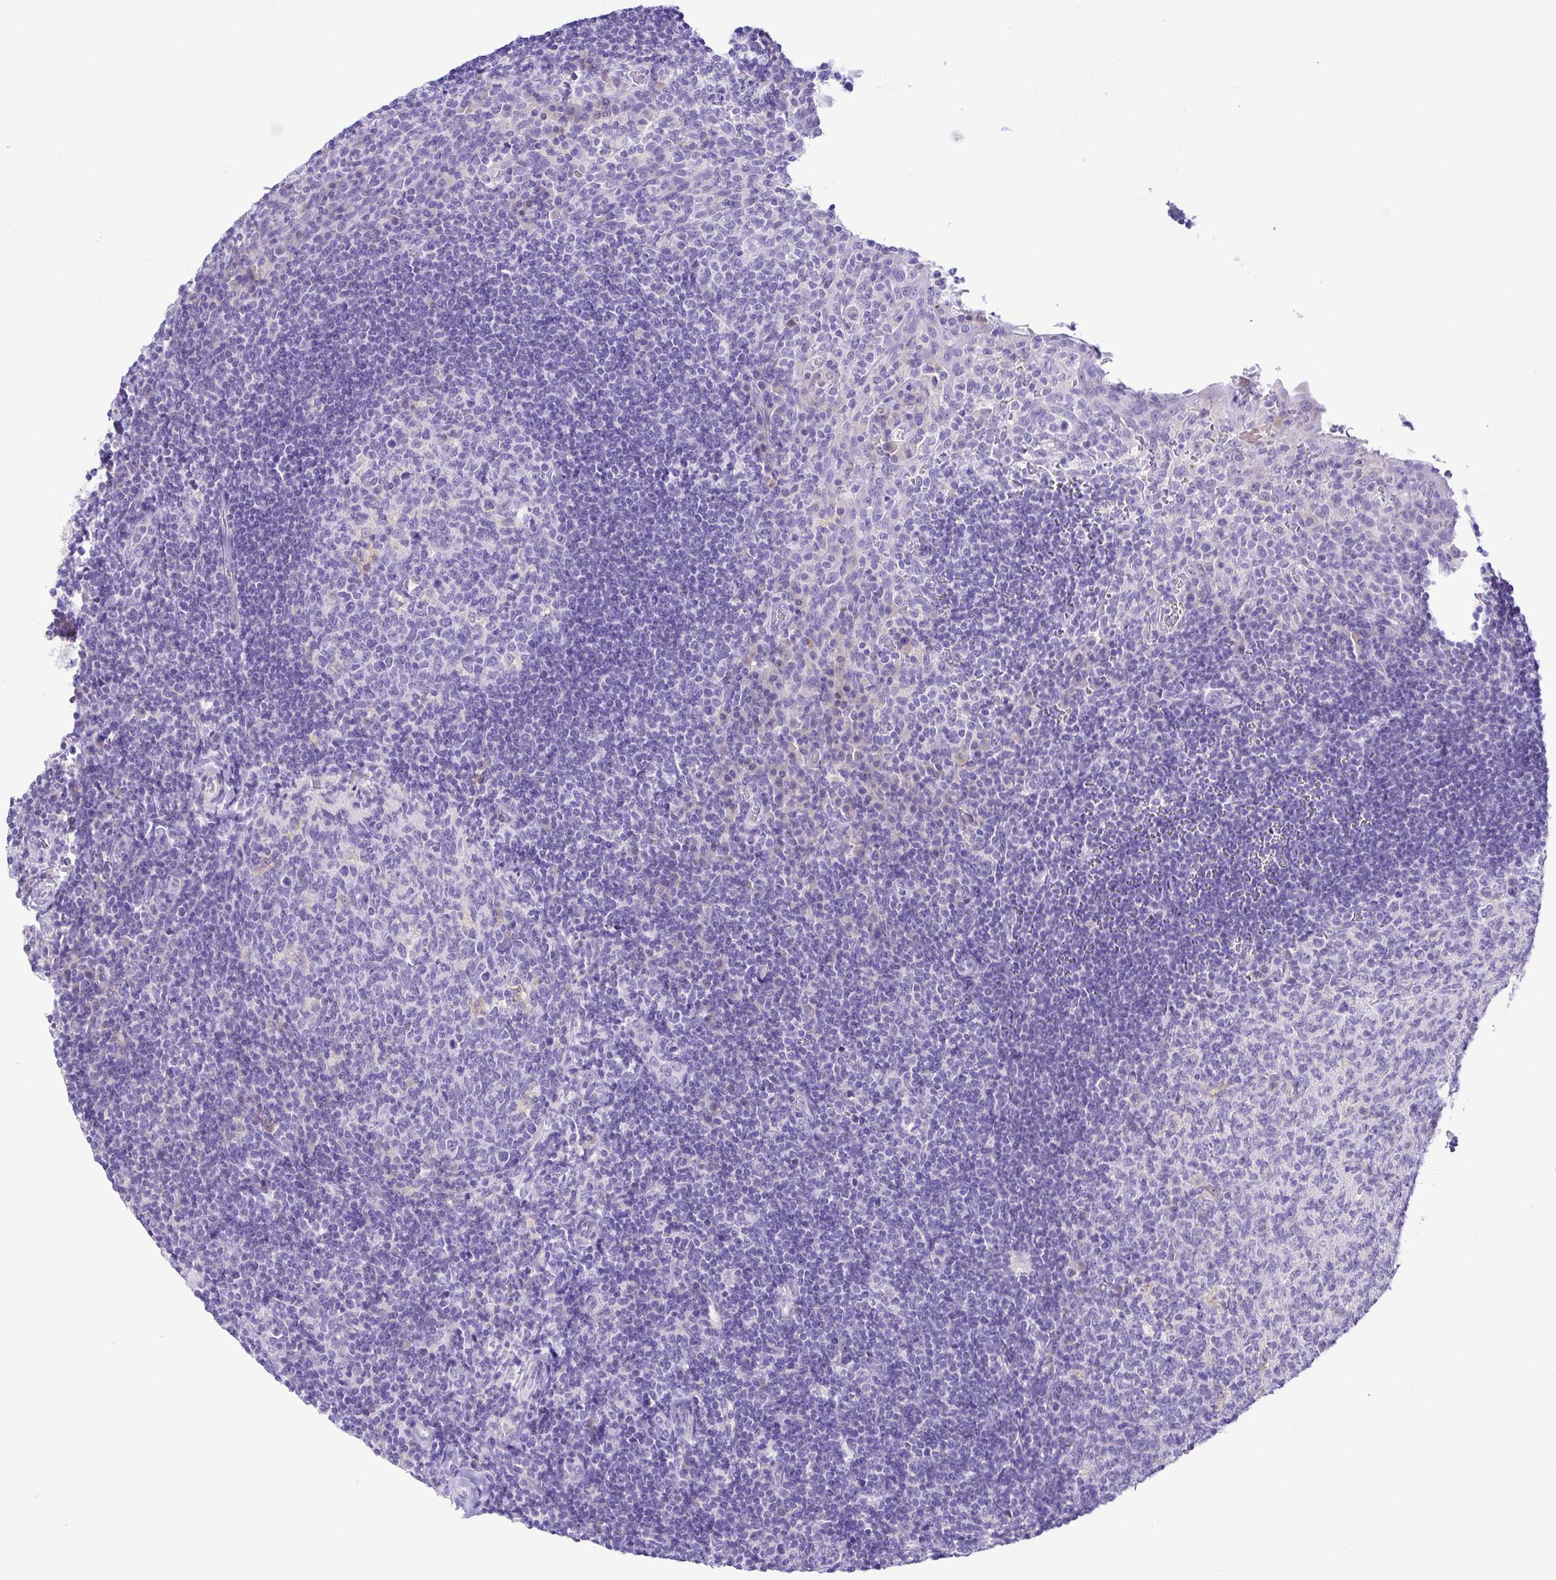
{"staining": {"intensity": "negative", "quantity": "none", "location": "none"}, "tissue": "tonsil", "cell_type": "Germinal center cells", "image_type": "normal", "snomed": [{"axis": "morphology", "description": "Normal tissue, NOS"}, {"axis": "topography", "description": "Tonsil"}], "caption": "Immunohistochemistry image of unremarkable human tonsil stained for a protein (brown), which demonstrates no positivity in germinal center cells. (DAB immunohistochemistry with hematoxylin counter stain).", "gene": "BACE2", "patient": {"sex": "female", "age": 10}}